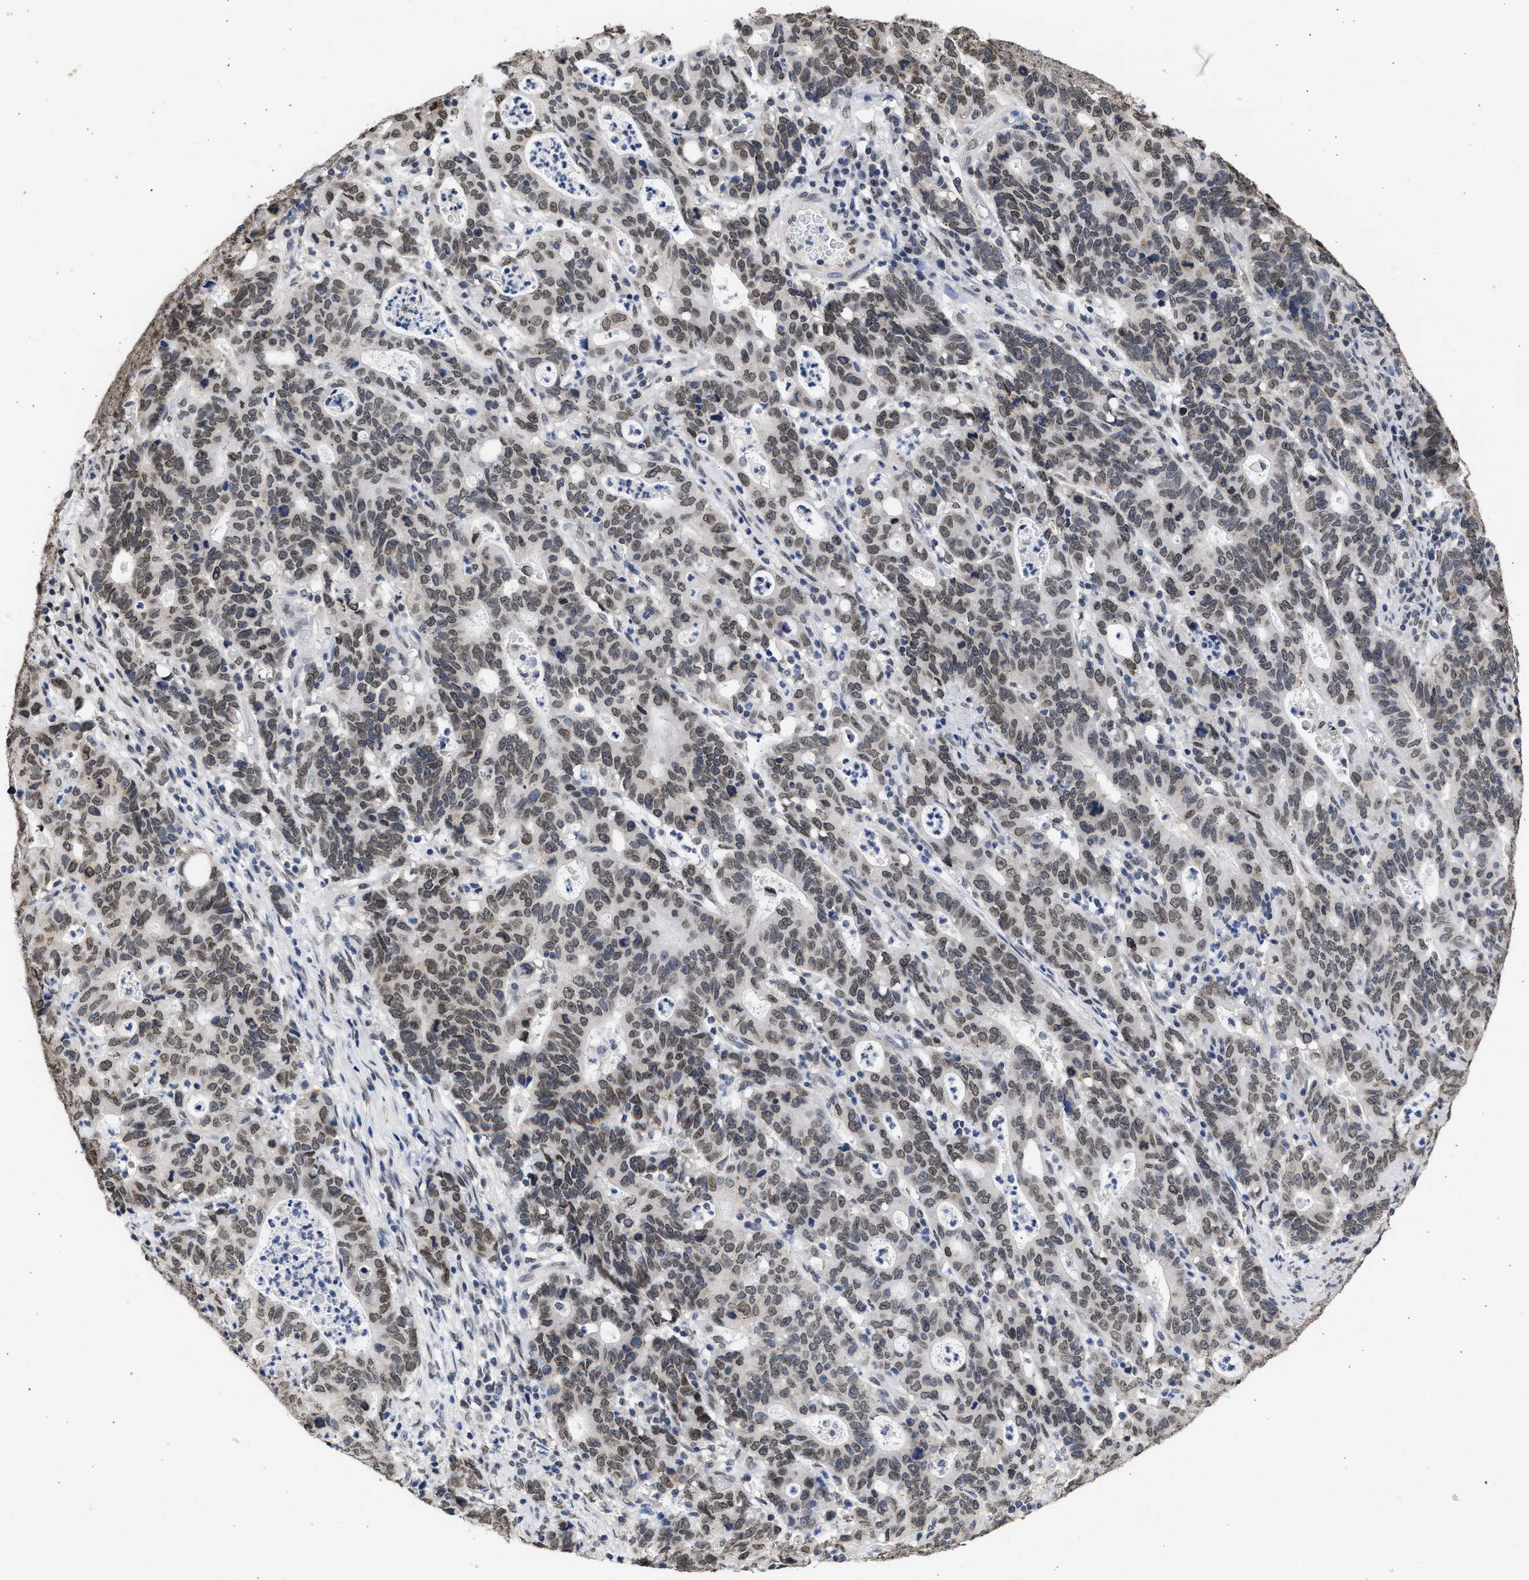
{"staining": {"intensity": "moderate", "quantity": "<25%", "location": "cytoplasmic/membranous,nuclear"}, "tissue": "stomach cancer", "cell_type": "Tumor cells", "image_type": "cancer", "snomed": [{"axis": "morphology", "description": "Adenocarcinoma, NOS"}, {"axis": "topography", "description": "Stomach, upper"}], "caption": "Tumor cells show low levels of moderate cytoplasmic/membranous and nuclear staining in approximately <25% of cells in human stomach cancer (adenocarcinoma).", "gene": "NUP35", "patient": {"sex": "male", "age": 69}}